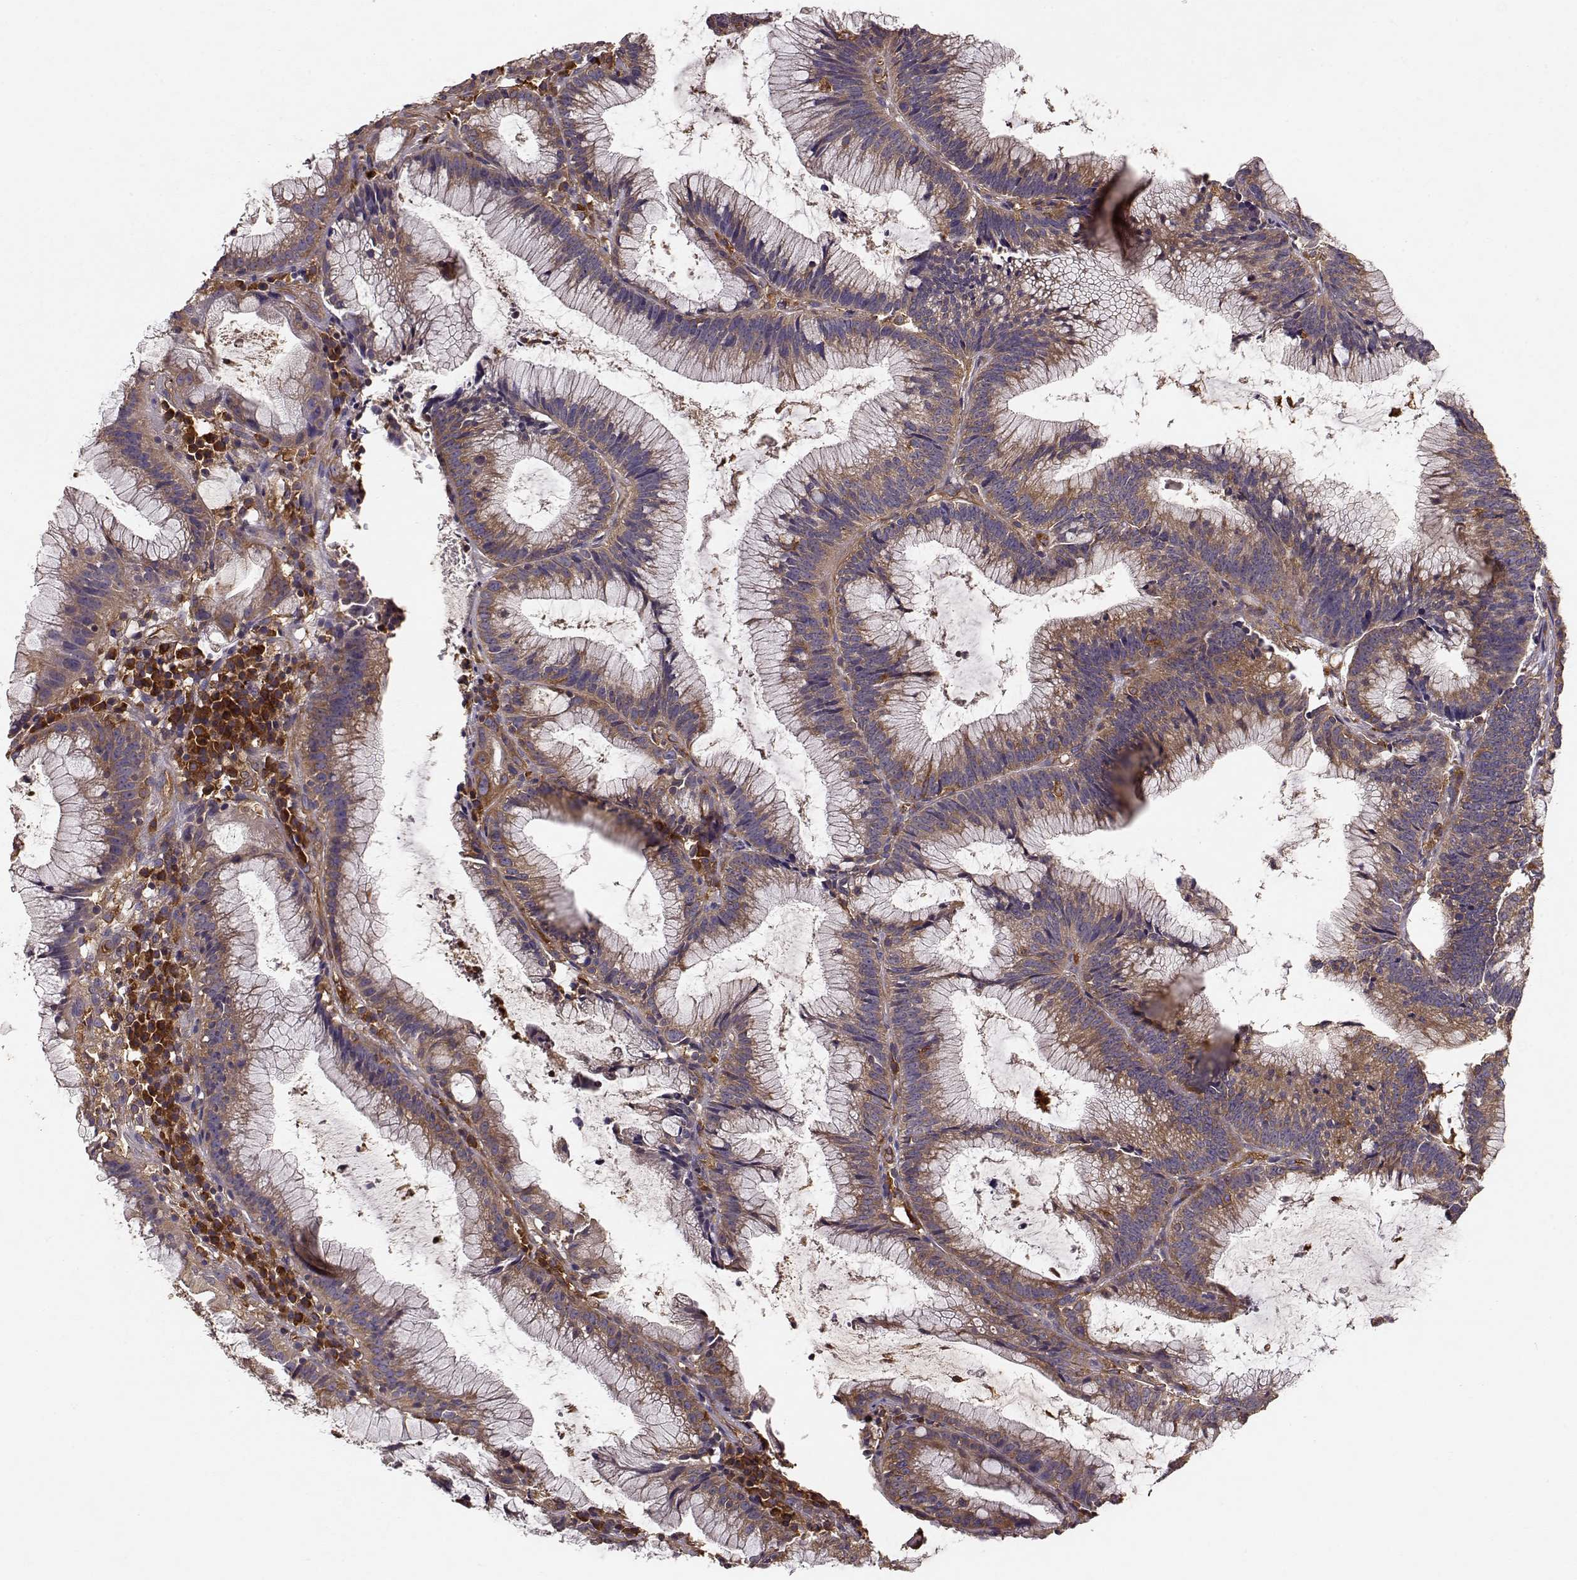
{"staining": {"intensity": "weak", "quantity": ">75%", "location": "cytoplasmic/membranous"}, "tissue": "colorectal cancer", "cell_type": "Tumor cells", "image_type": "cancer", "snomed": [{"axis": "morphology", "description": "Adenocarcinoma, NOS"}, {"axis": "topography", "description": "Colon"}], "caption": "Protein positivity by immunohistochemistry (IHC) shows weak cytoplasmic/membranous expression in approximately >75% of tumor cells in colorectal cancer (adenocarcinoma).", "gene": "ARHGEF2", "patient": {"sex": "female", "age": 78}}